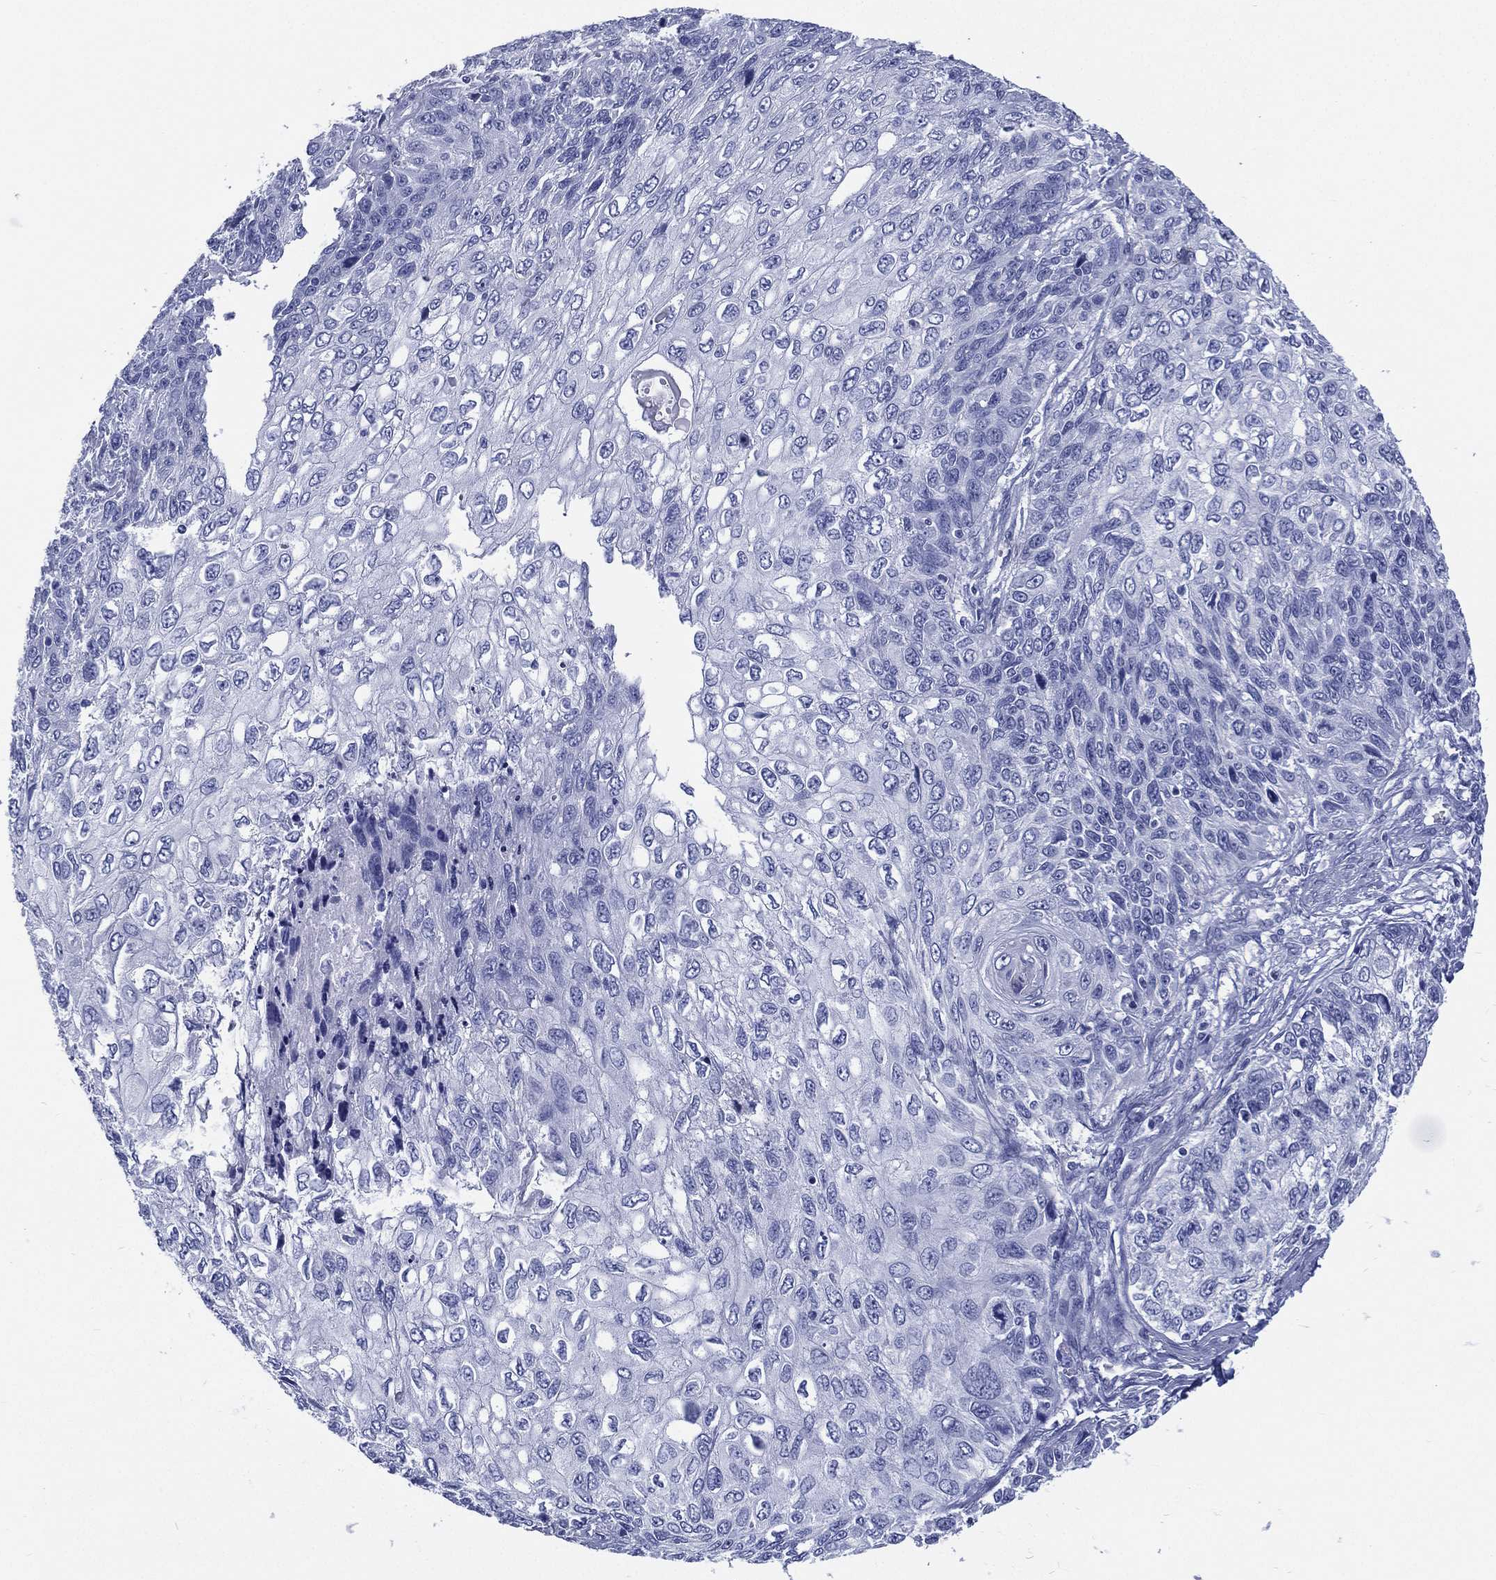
{"staining": {"intensity": "negative", "quantity": "none", "location": "none"}, "tissue": "skin cancer", "cell_type": "Tumor cells", "image_type": "cancer", "snomed": [{"axis": "morphology", "description": "Squamous cell carcinoma, NOS"}, {"axis": "topography", "description": "Skin"}], "caption": "Tumor cells show no significant expression in skin cancer.", "gene": "RSPH4A", "patient": {"sex": "male", "age": 92}}